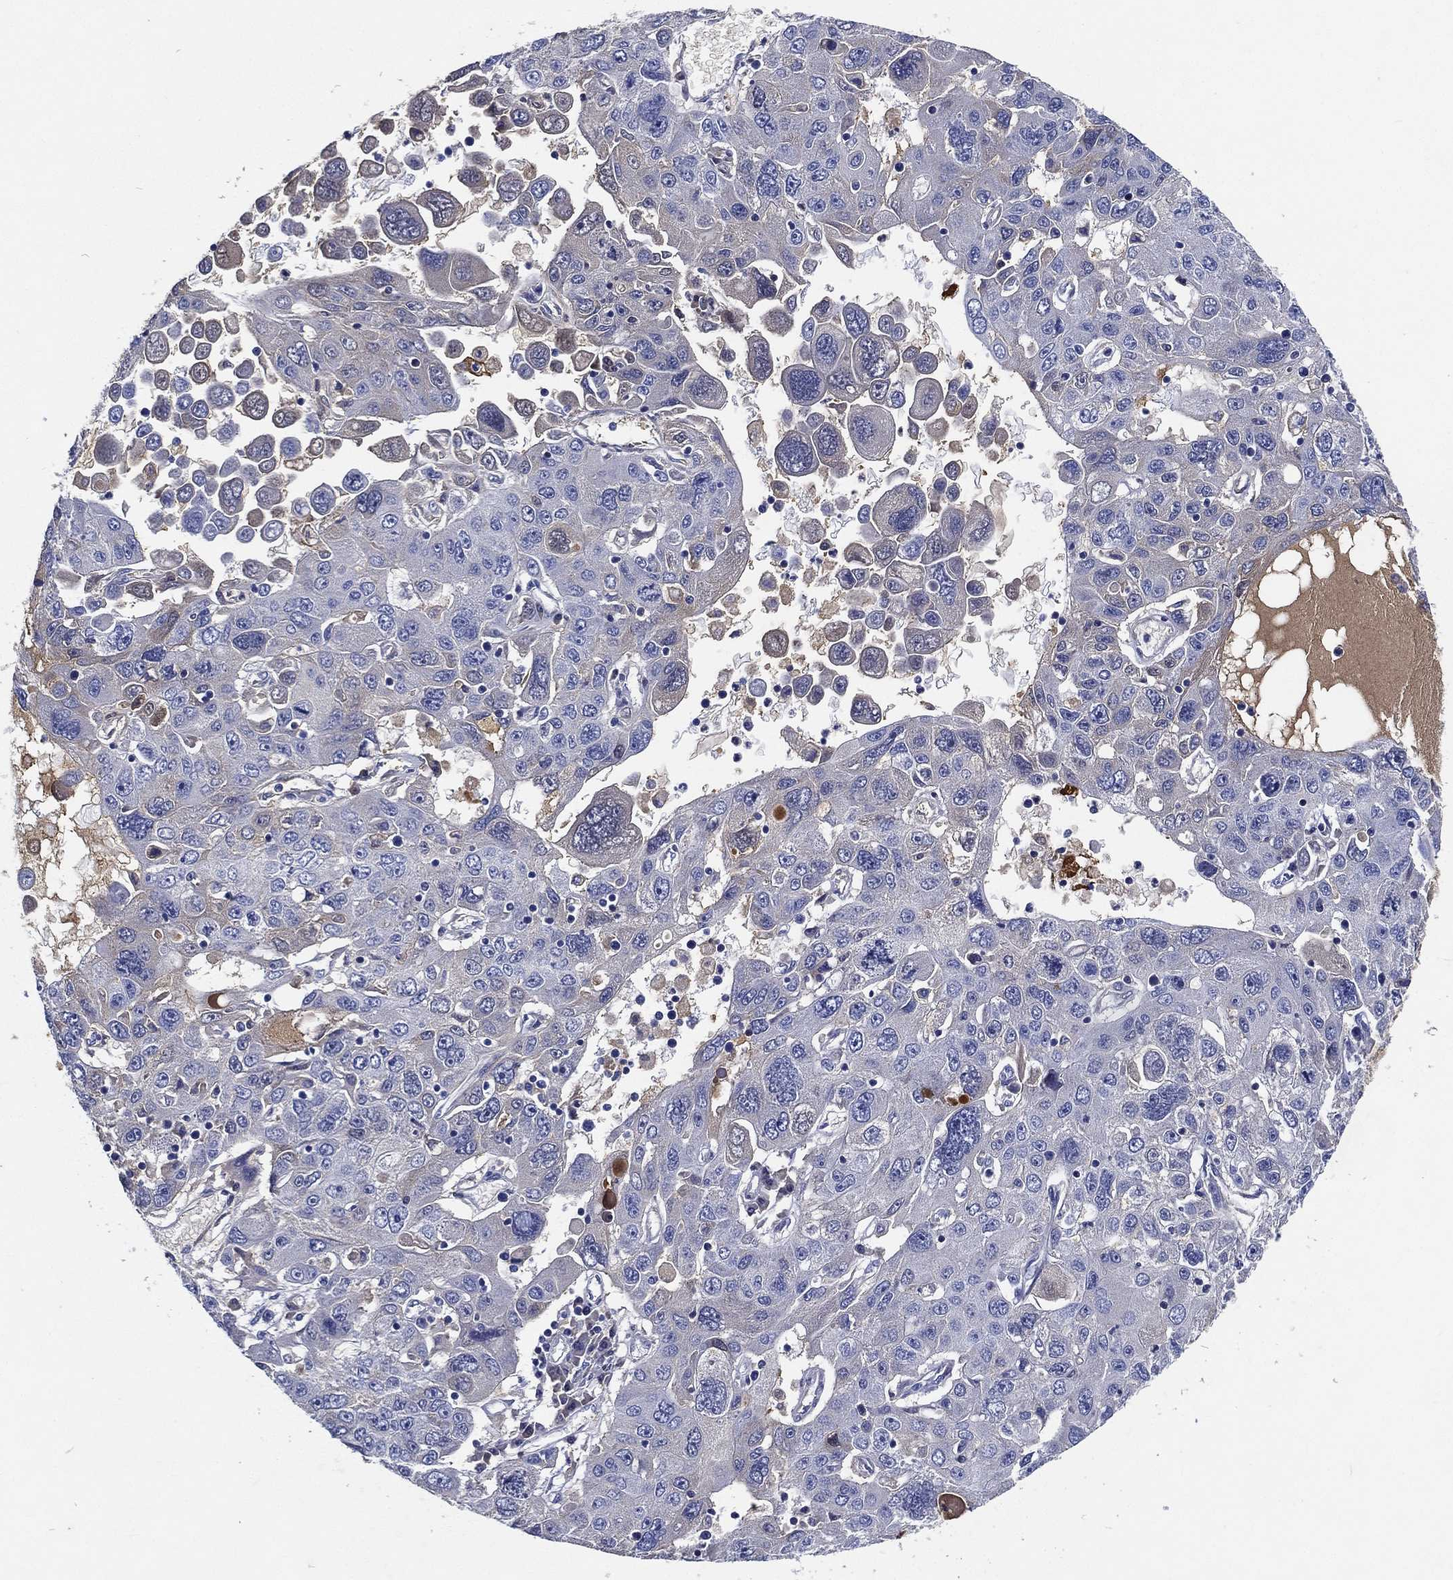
{"staining": {"intensity": "negative", "quantity": "none", "location": "none"}, "tissue": "stomach cancer", "cell_type": "Tumor cells", "image_type": "cancer", "snomed": [{"axis": "morphology", "description": "Adenocarcinoma, NOS"}, {"axis": "topography", "description": "Stomach"}], "caption": "Immunohistochemical staining of stomach cancer demonstrates no significant positivity in tumor cells.", "gene": "TMPRSS11D", "patient": {"sex": "male", "age": 56}}